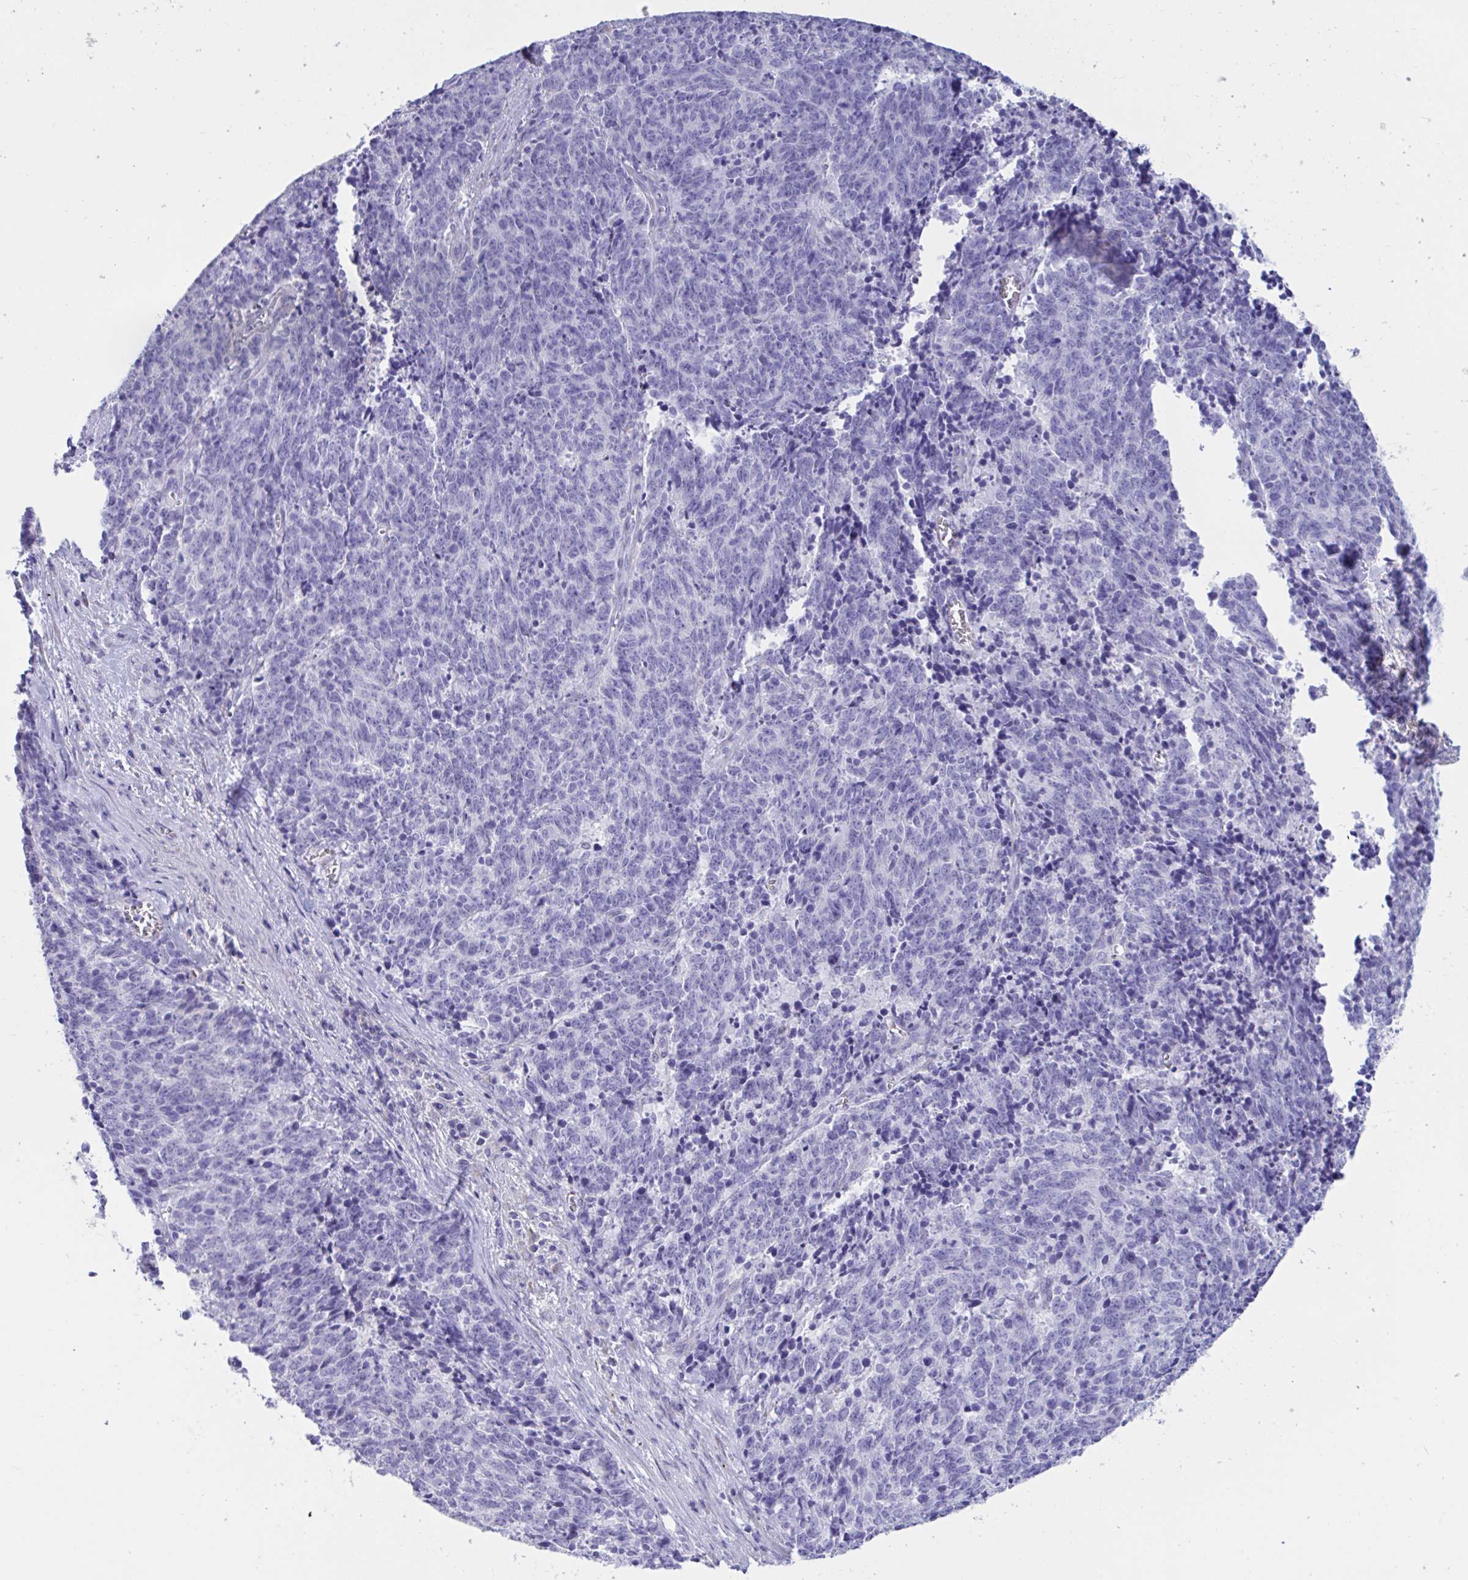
{"staining": {"intensity": "negative", "quantity": "none", "location": "none"}, "tissue": "cervical cancer", "cell_type": "Tumor cells", "image_type": "cancer", "snomed": [{"axis": "morphology", "description": "Squamous cell carcinoma, NOS"}, {"axis": "topography", "description": "Cervix"}], "caption": "IHC of cervical cancer shows no staining in tumor cells.", "gene": "TNNC1", "patient": {"sex": "female", "age": 29}}